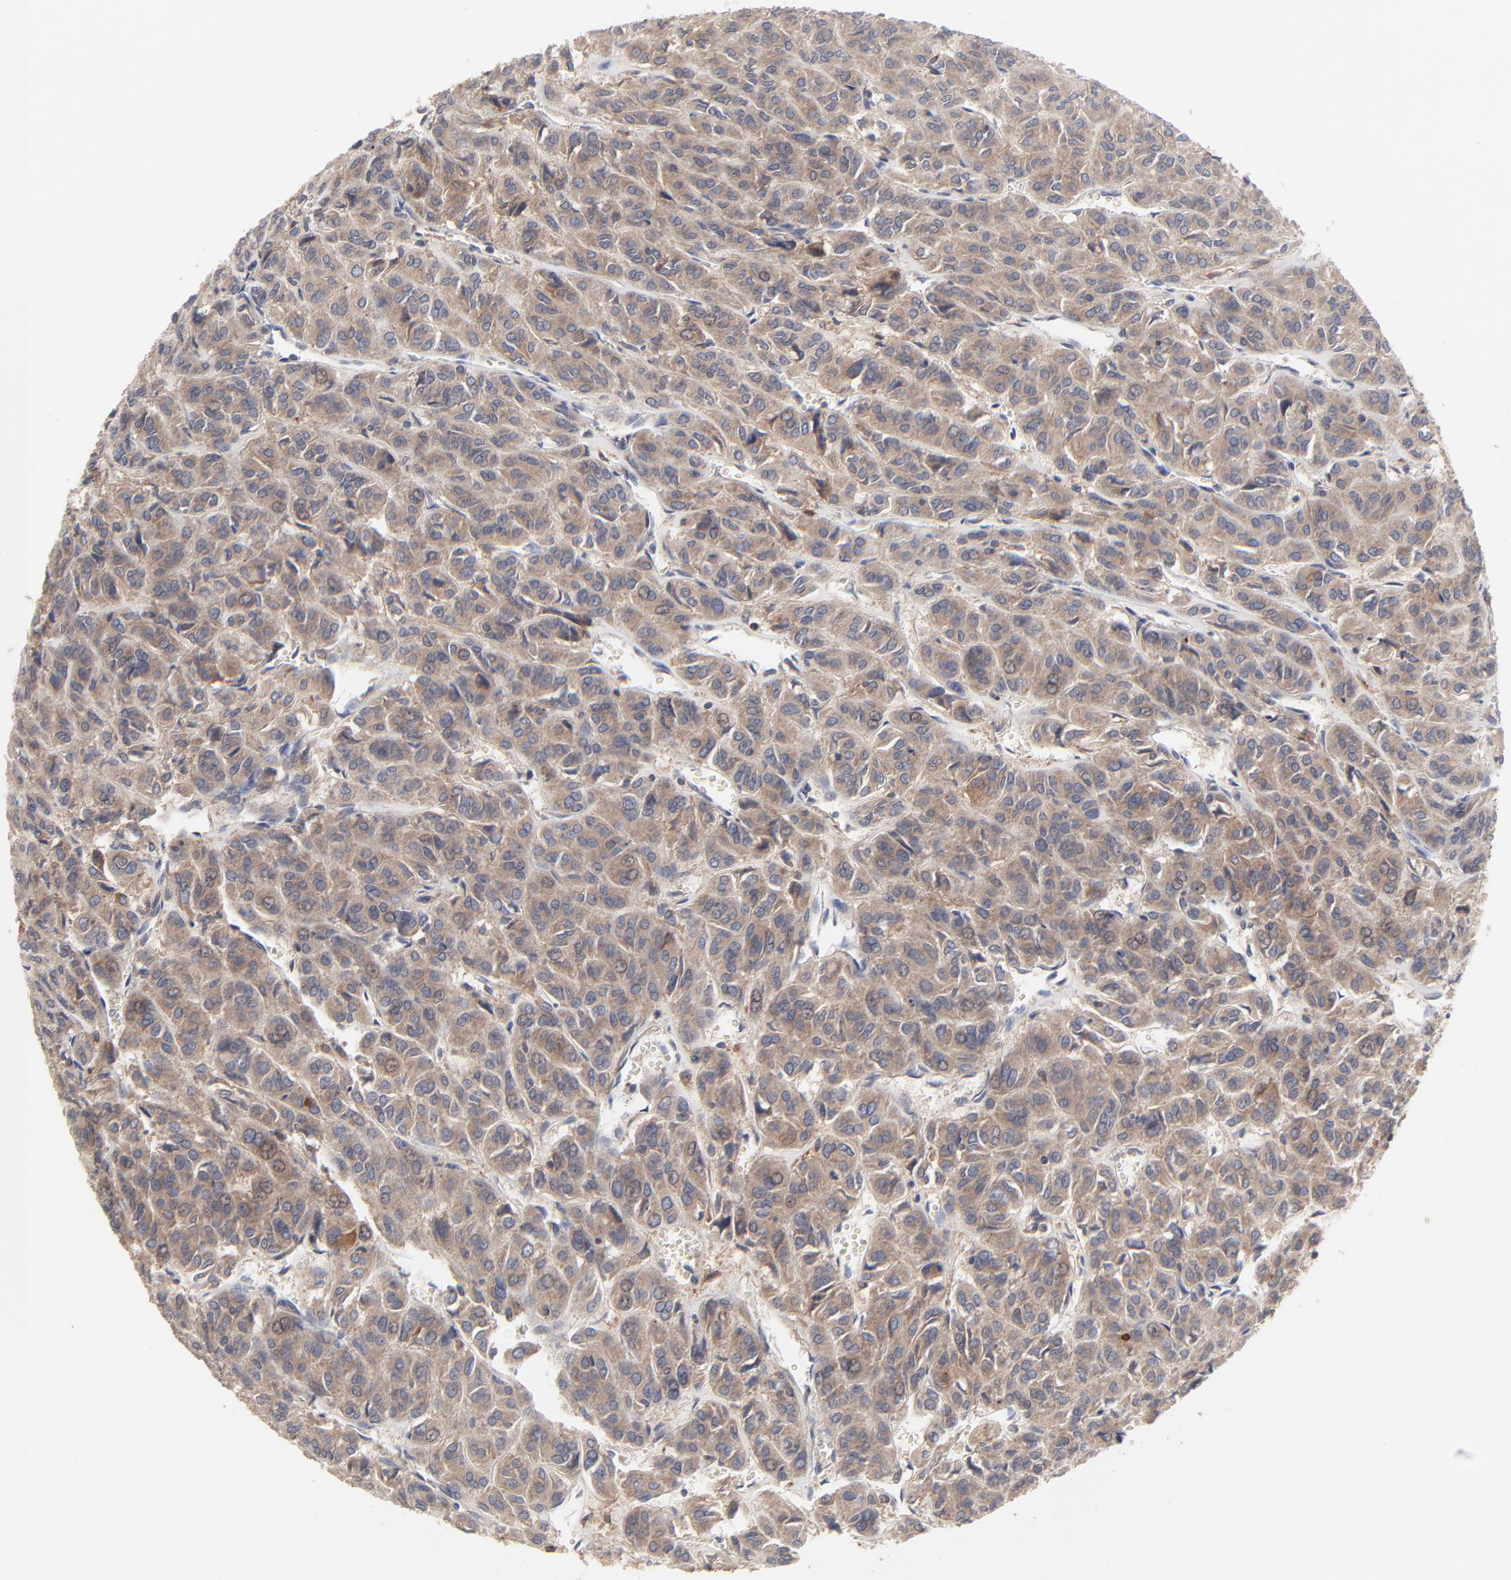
{"staining": {"intensity": "moderate", "quantity": ">75%", "location": "cytoplasmic/membranous"}, "tissue": "thyroid cancer", "cell_type": "Tumor cells", "image_type": "cancer", "snomed": [{"axis": "morphology", "description": "Follicular adenoma carcinoma, NOS"}, {"axis": "topography", "description": "Thyroid gland"}], "caption": "A brown stain labels moderate cytoplasmic/membranous expression of a protein in human thyroid cancer (follicular adenoma carcinoma) tumor cells.", "gene": "RAB9A", "patient": {"sex": "female", "age": 71}}